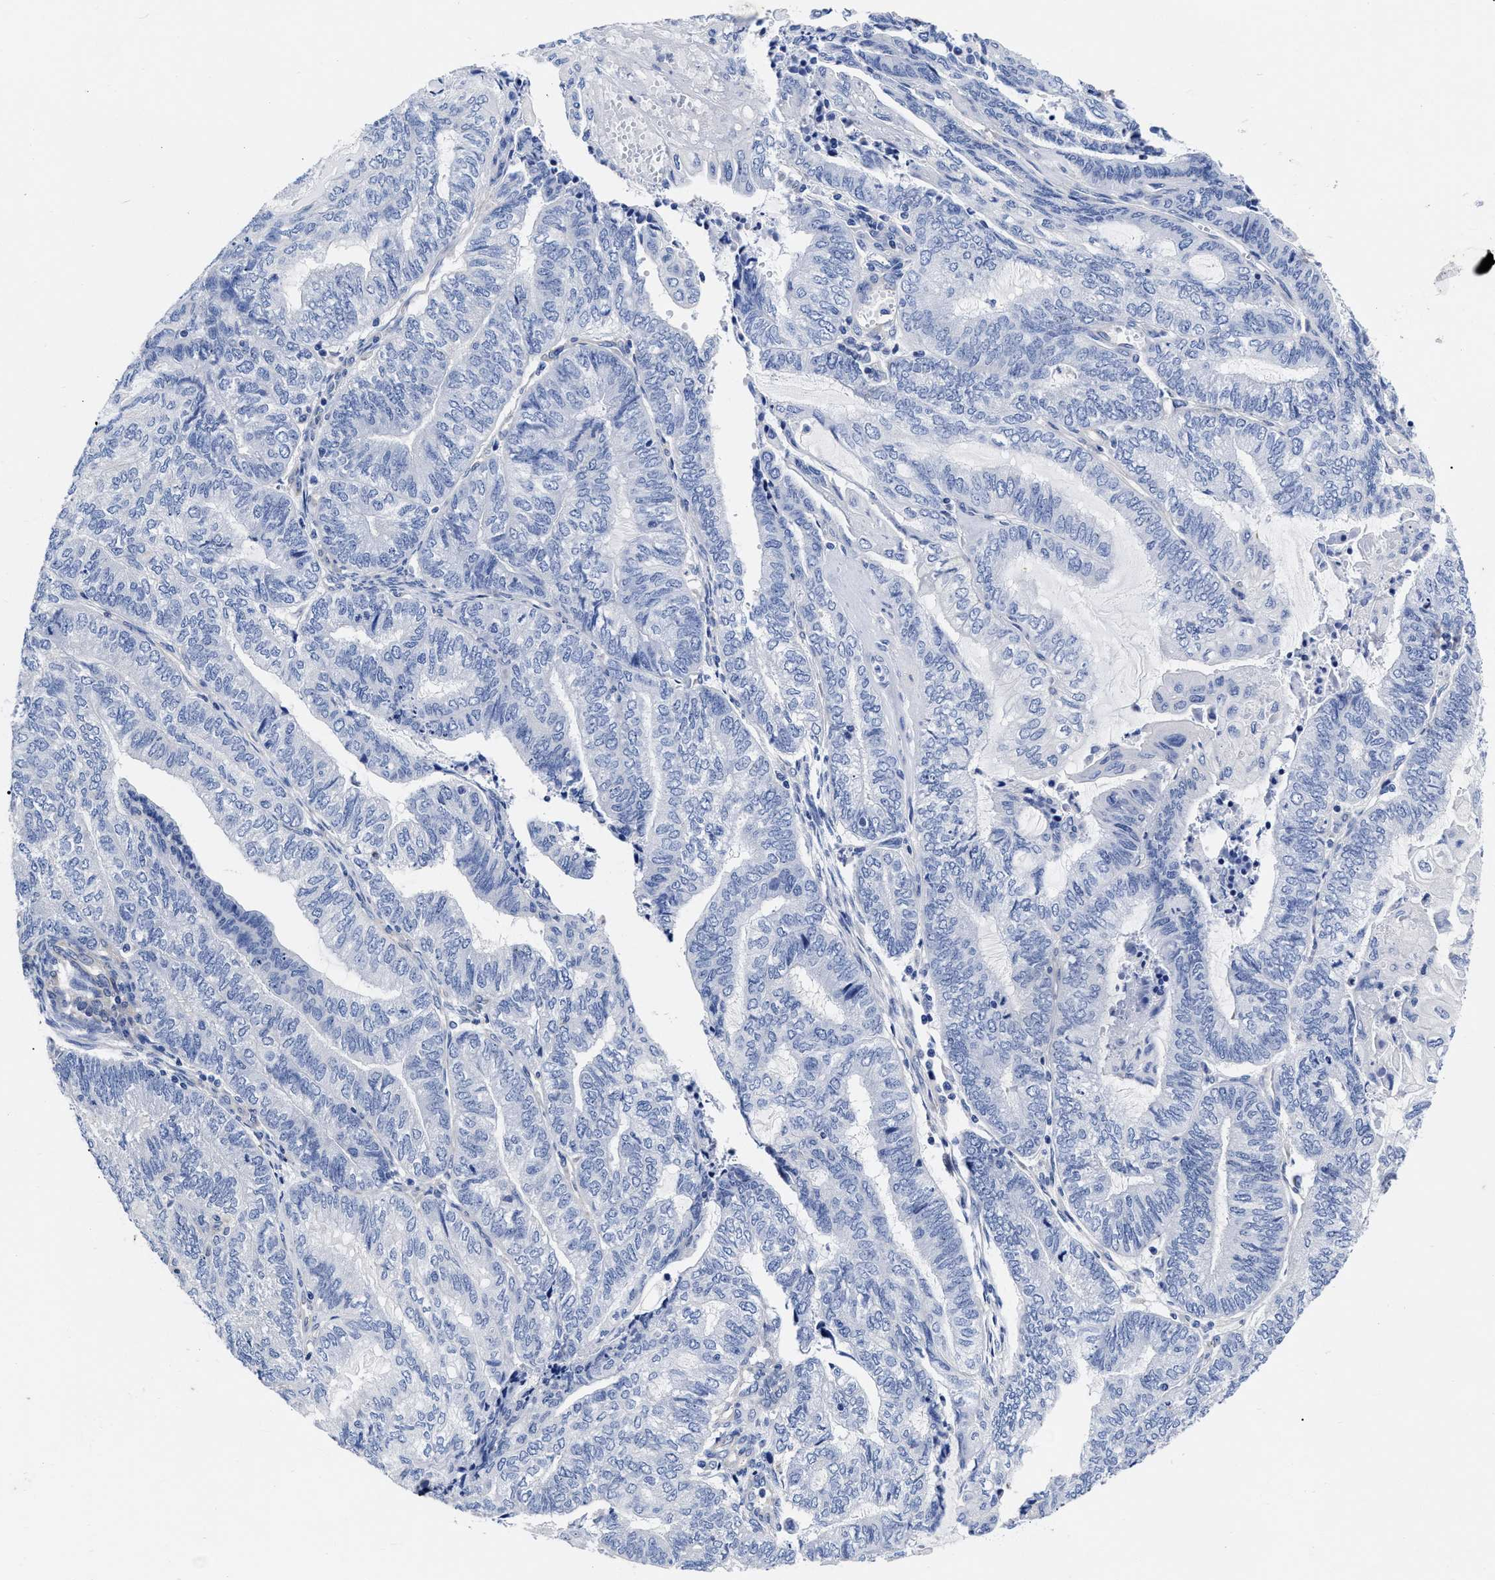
{"staining": {"intensity": "negative", "quantity": "none", "location": "none"}, "tissue": "endometrial cancer", "cell_type": "Tumor cells", "image_type": "cancer", "snomed": [{"axis": "morphology", "description": "Adenocarcinoma, NOS"}, {"axis": "topography", "description": "Uterus"}, {"axis": "topography", "description": "Endometrium"}], "caption": "A photomicrograph of endometrial cancer (adenocarcinoma) stained for a protein shows no brown staining in tumor cells.", "gene": "IRAG2", "patient": {"sex": "female", "age": 70}}